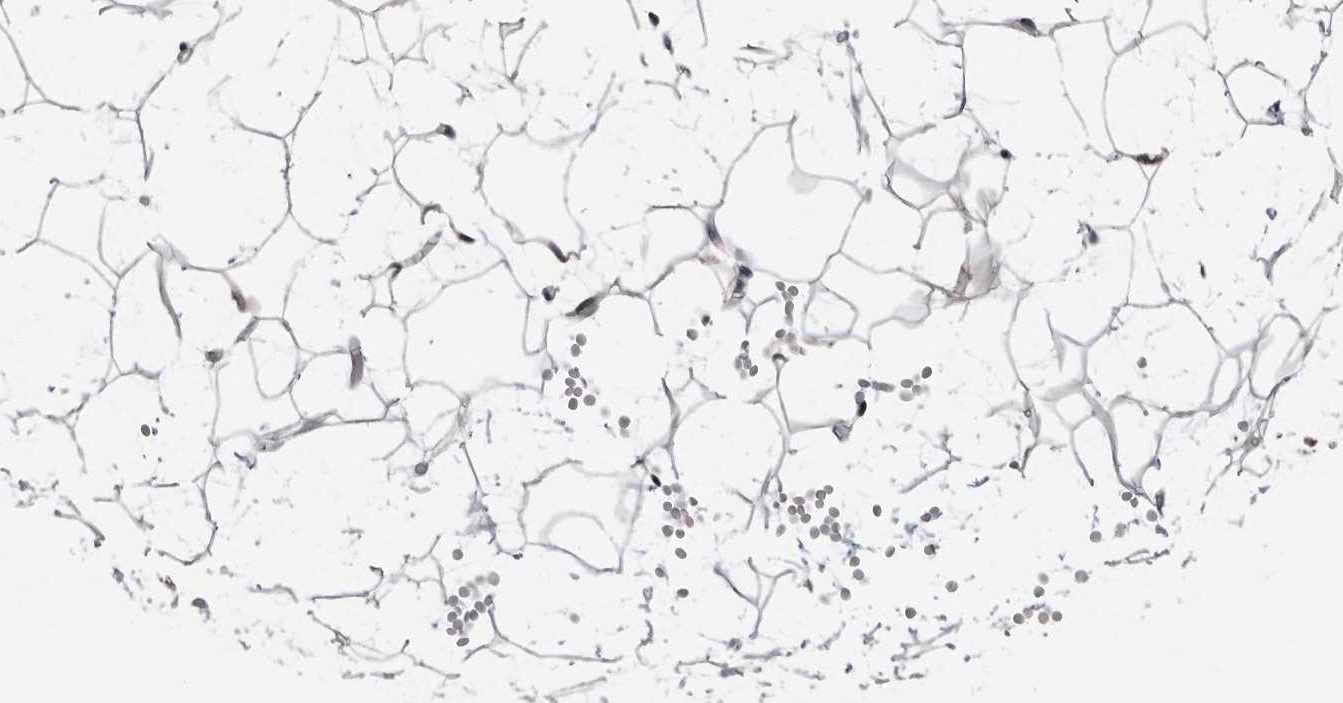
{"staining": {"intensity": "negative", "quantity": "none", "location": "none"}, "tissue": "adipose tissue", "cell_type": "Adipocytes", "image_type": "normal", "snomed": [{"axis": "morphology", "description": "Normal tissue, NOS"}, {"axis": "topography", "description": "Breast"}], "caption": "Immunohistochemistry (IHC) histopathology image of unremarkable human adipose tissue stained for a protein (brown), which displays no staining in adipocytes.", "gene": "SCP2", "patient": {"sex": "female", "age": 23}}